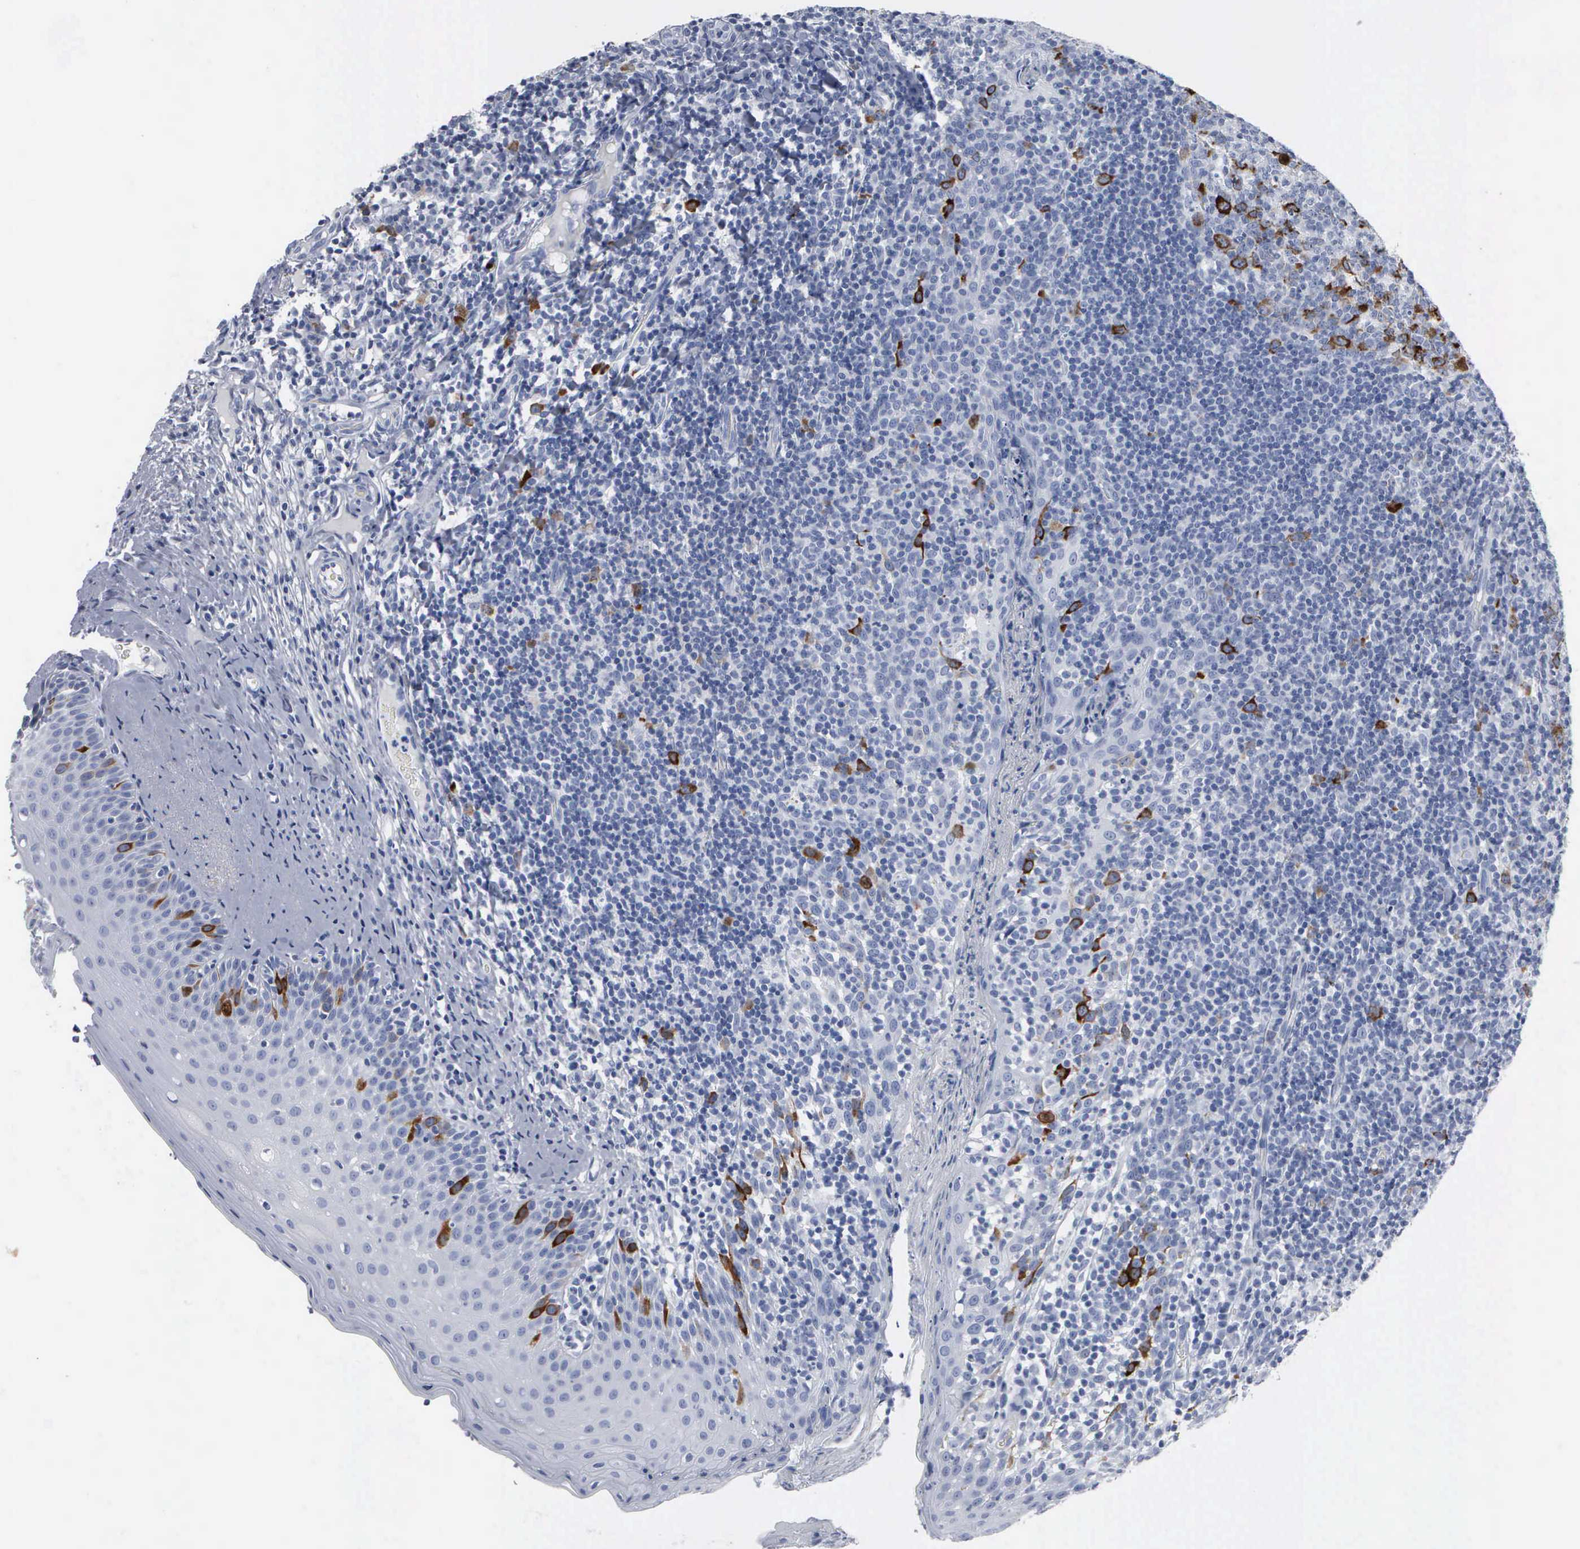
{"staining": {"intensity": "moderate", "quantity": "<25%", "location": "cytoplasmic/membranous"}, "tissue": "tonsil", "cell_type": "Germinal center cells", "image_type": "normal", "snomed": [{"axis": "morphology", "description": "Normal tissue, NOS"}, {"axis": "topography", "description": "Tonsil"}], "caption": "Germinal center cells reveal moderate cytoplasmic/membranous staining in approximately <25% of cells in unremarkable tonsil.", "gene": "CCNB1", "patient": {"sex": "male", "age": 6}}